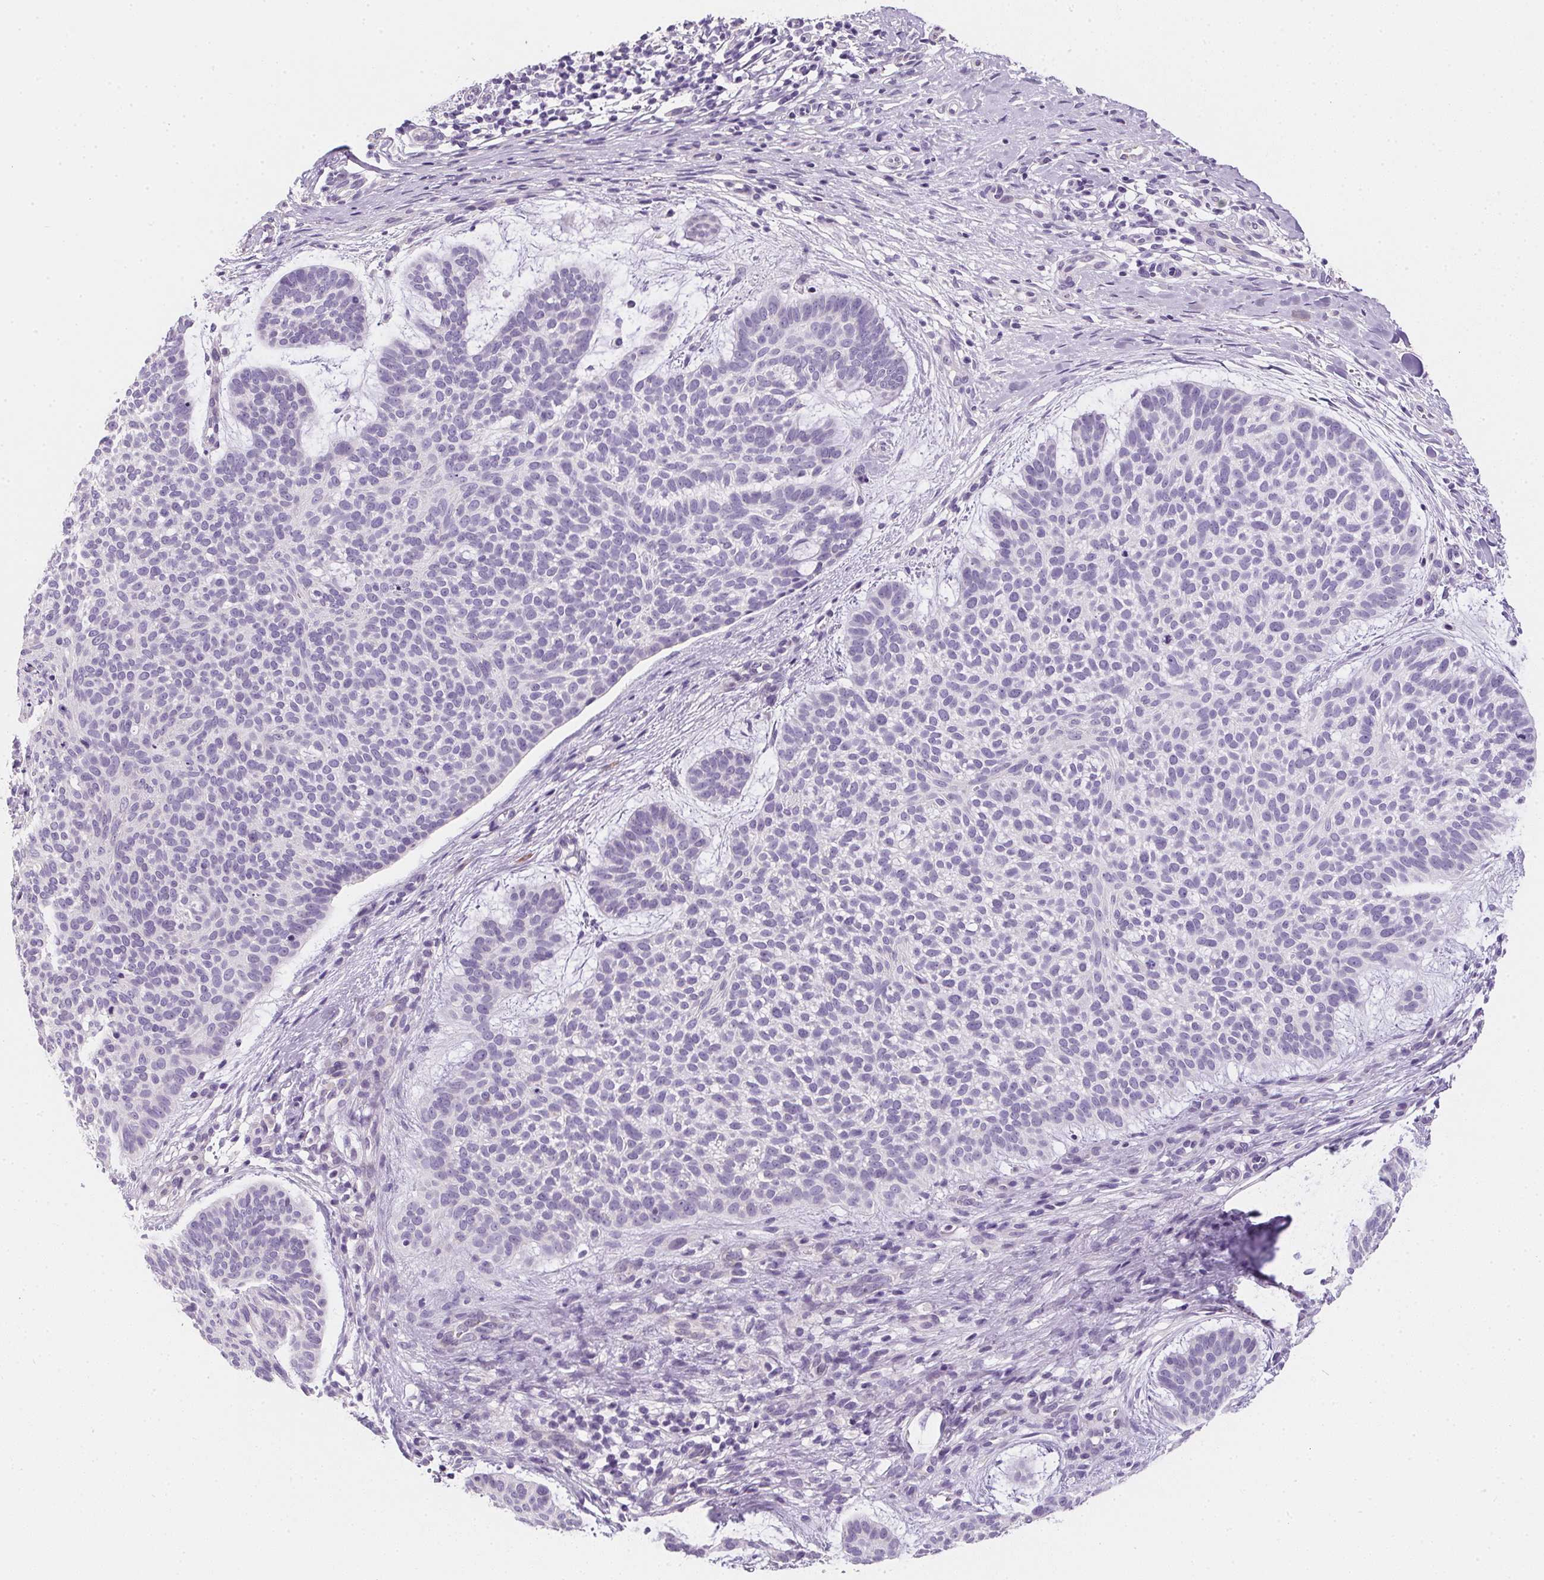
{"staining": {"intensity": "negative", "quantity": "none", "location": "none"}, "tissue": "skin cancer", "cell_type": "Tumor cells", "image_type": "cancer", "snomed": [{"axis": "morphology", "description": "Basal cell carcinoma"}, {"axis": "topography", "description": "Skin"}], "caption": "Immunohistochemical staining of human skin basal cell carcinoma reveals no significant positivity in tumor cells. (DAB immunohistochemistry (IHC) with hematoxylin counter stain).", "gene": "AQP5", "patient": {"sex": "male", "age": 64}}